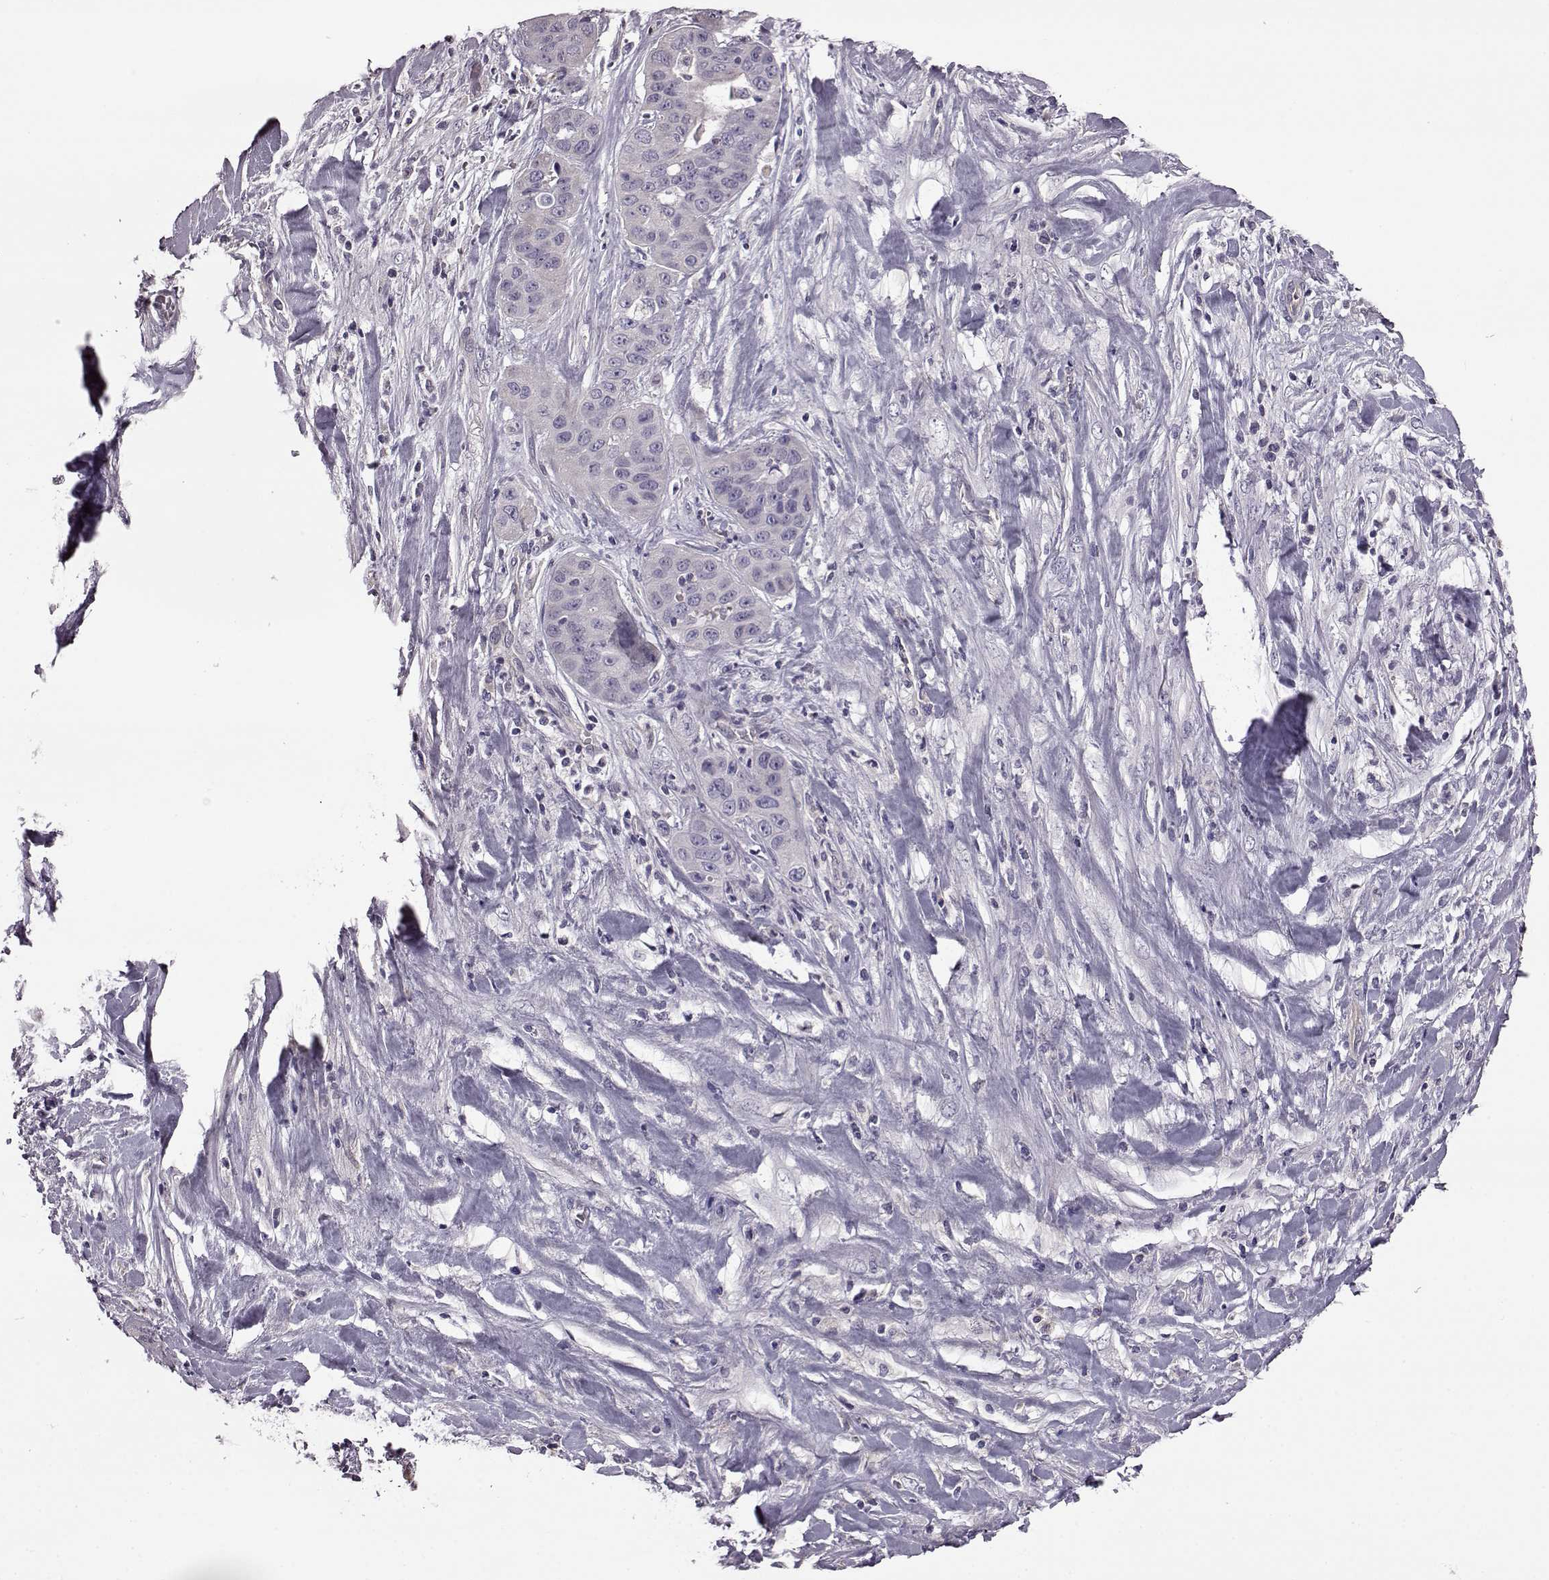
{"staining": {"intensity": "negative", "quantity": "none", "location": "none"}, "tissue": "liver cancer", "cell_type": "Tumor cells", "image_type": "cancer", "snomed": [{"axis": "morphology", "description": "Cholangiocarcinoma"}, {"axis": "topography", "description": "Liver"}], "caption": "There is no significant expression in tumor cells of liver cancer (cholangiocarcinoma). The staining was performed using DAB to visualize the protein expression in brown, while the nuclei were stained in blue with hematoxylin (Magnification: 20x).", "gene": "EDDM3B", "patient": {"sex": "female", "age": 52}}